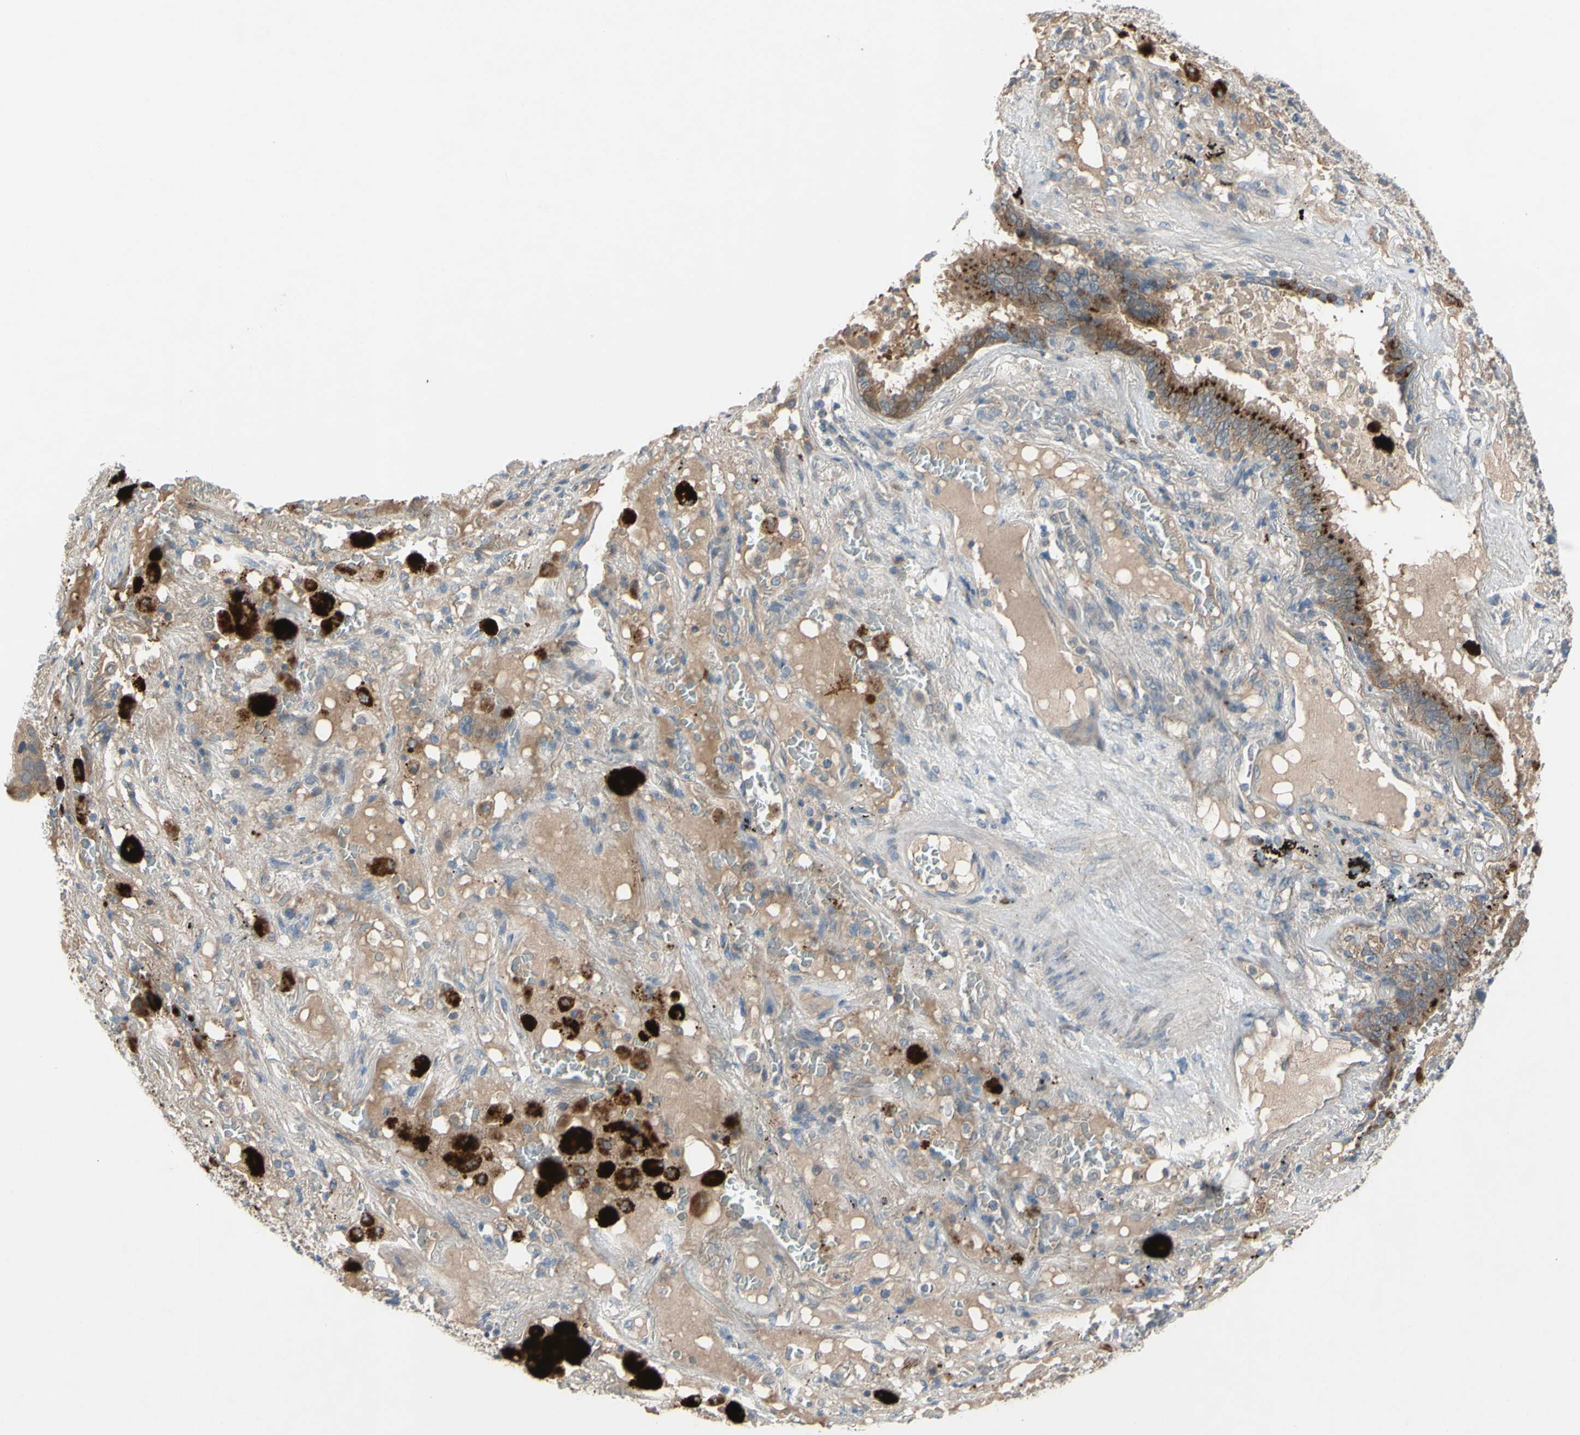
{"staining": {"intensity": "weak", "quantity": ">75%", "location": "cytoplasmic/membranous"}, "tissue": "lung cancer", "cell_type": "Tumor cells", "image_type": "cancer", "snomed": [{"axis": "morphology", "description": "Squamous cell carcinoma, NOS"}, {"axis": "topography", "description": "Lung"}], "caption": "Protein staining of lung cancer tissue exhibits weak cytoplasmic/membranous staining in approximately >75% of tumor cells. (DAB = brown stain, brightfield microscopy at high magnification).", "gene": "AFP", "patient": {"sex": "male", "age": 57}}